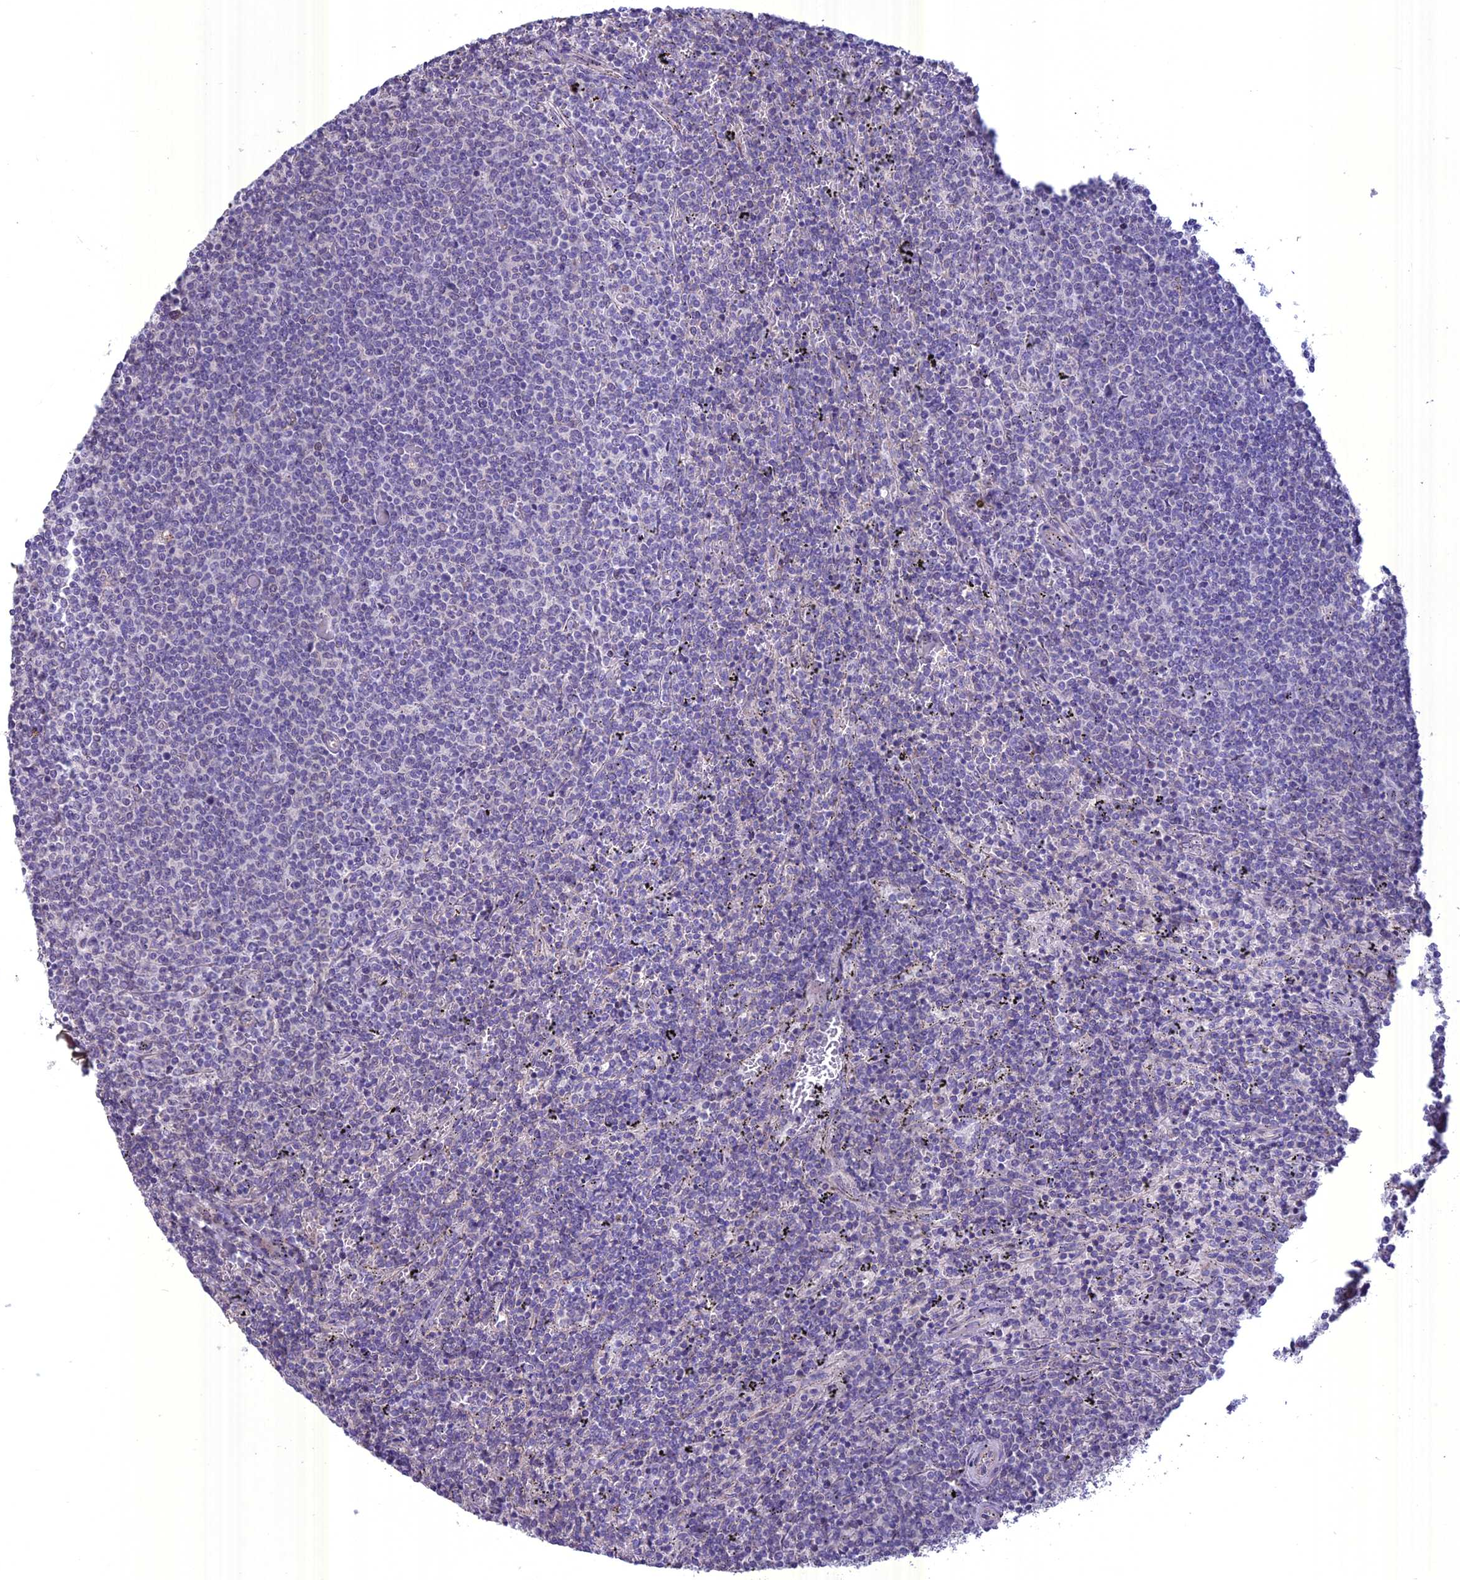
{"staining": {"intensity": "negative", "quantity": "none", "location": "none"}, "tissue": "lymphoma", "cell_type": "Tumor cells", "image_type": "cancer", "snomed": [{"axis": "morphology", "description": "Malignant lymphoma, non-Hodgkin's type, Low grade"}, {"axis": "topography", "description": "Spleen"}], "caption": "Immunohistochemical staining of human lymphoma reveals no significant expression in tumor cells.", "gene": "SPHKAP", "patient": {"sex": "female", "age": 50}}